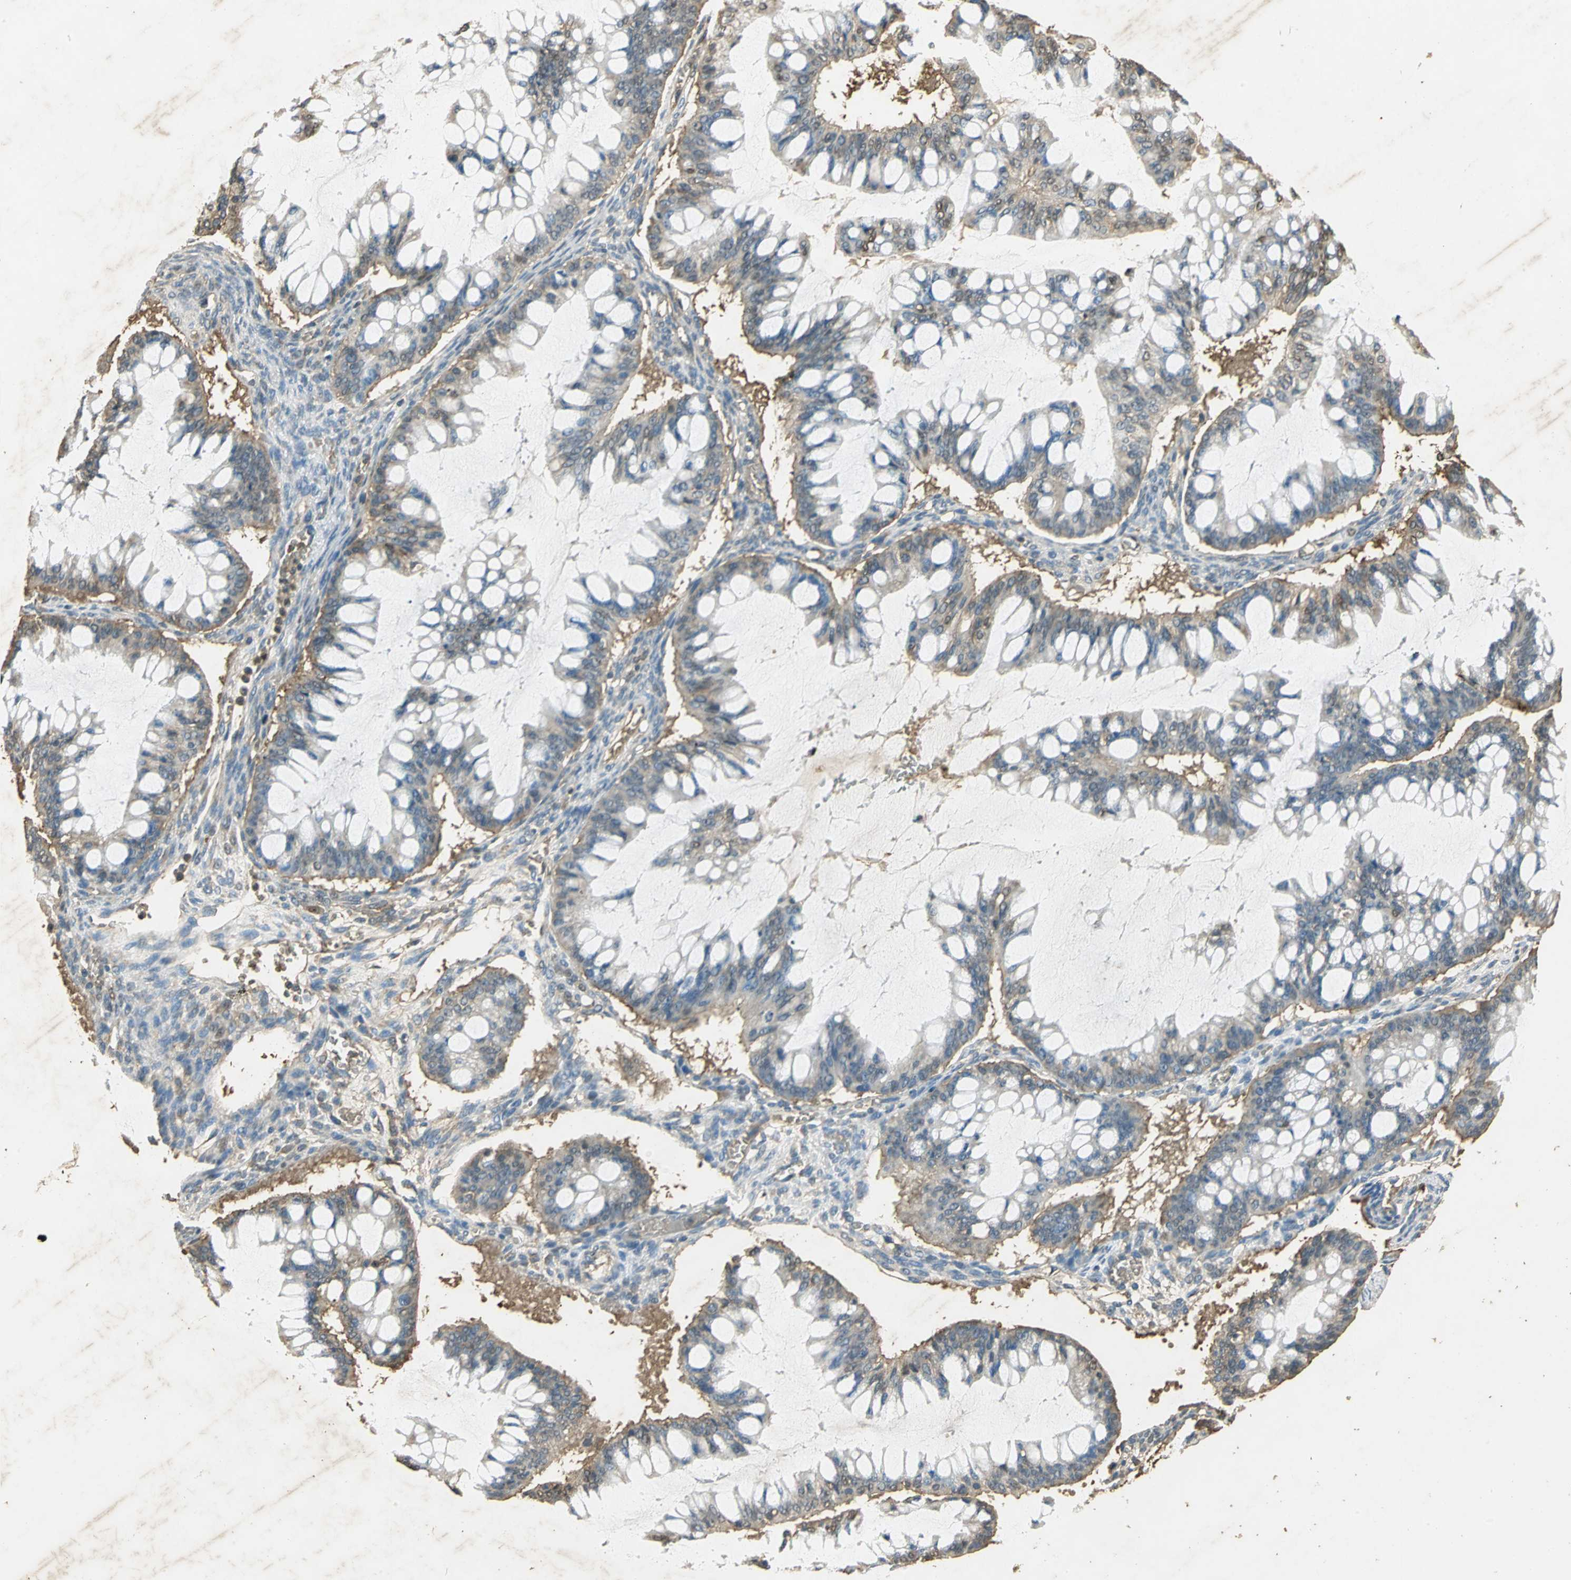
{"staining": {"intensity": "weak", "quantity": ">75%", "location": "cytoplasmic/membranous"}, "tissue": "ovarian cancer", "cell_type": "Tumor cells", "image_type": "cancer", "snomed": [{"axis": "morphology", "description": "Cystadenocarcinoma, mucinous, NOS"}, {"axis": "topography", "description": "Ovary"}], "caption": "There is low levels of weak cytoplasmic/membranous positivity in tumor cells of ovarian cancer (mucinous cystadenocarcinoma), as demonstrated by immunohistochemical staining (brown color).", "gene": "GAPDH", "patient": {"sex": "female", "age": 73}}